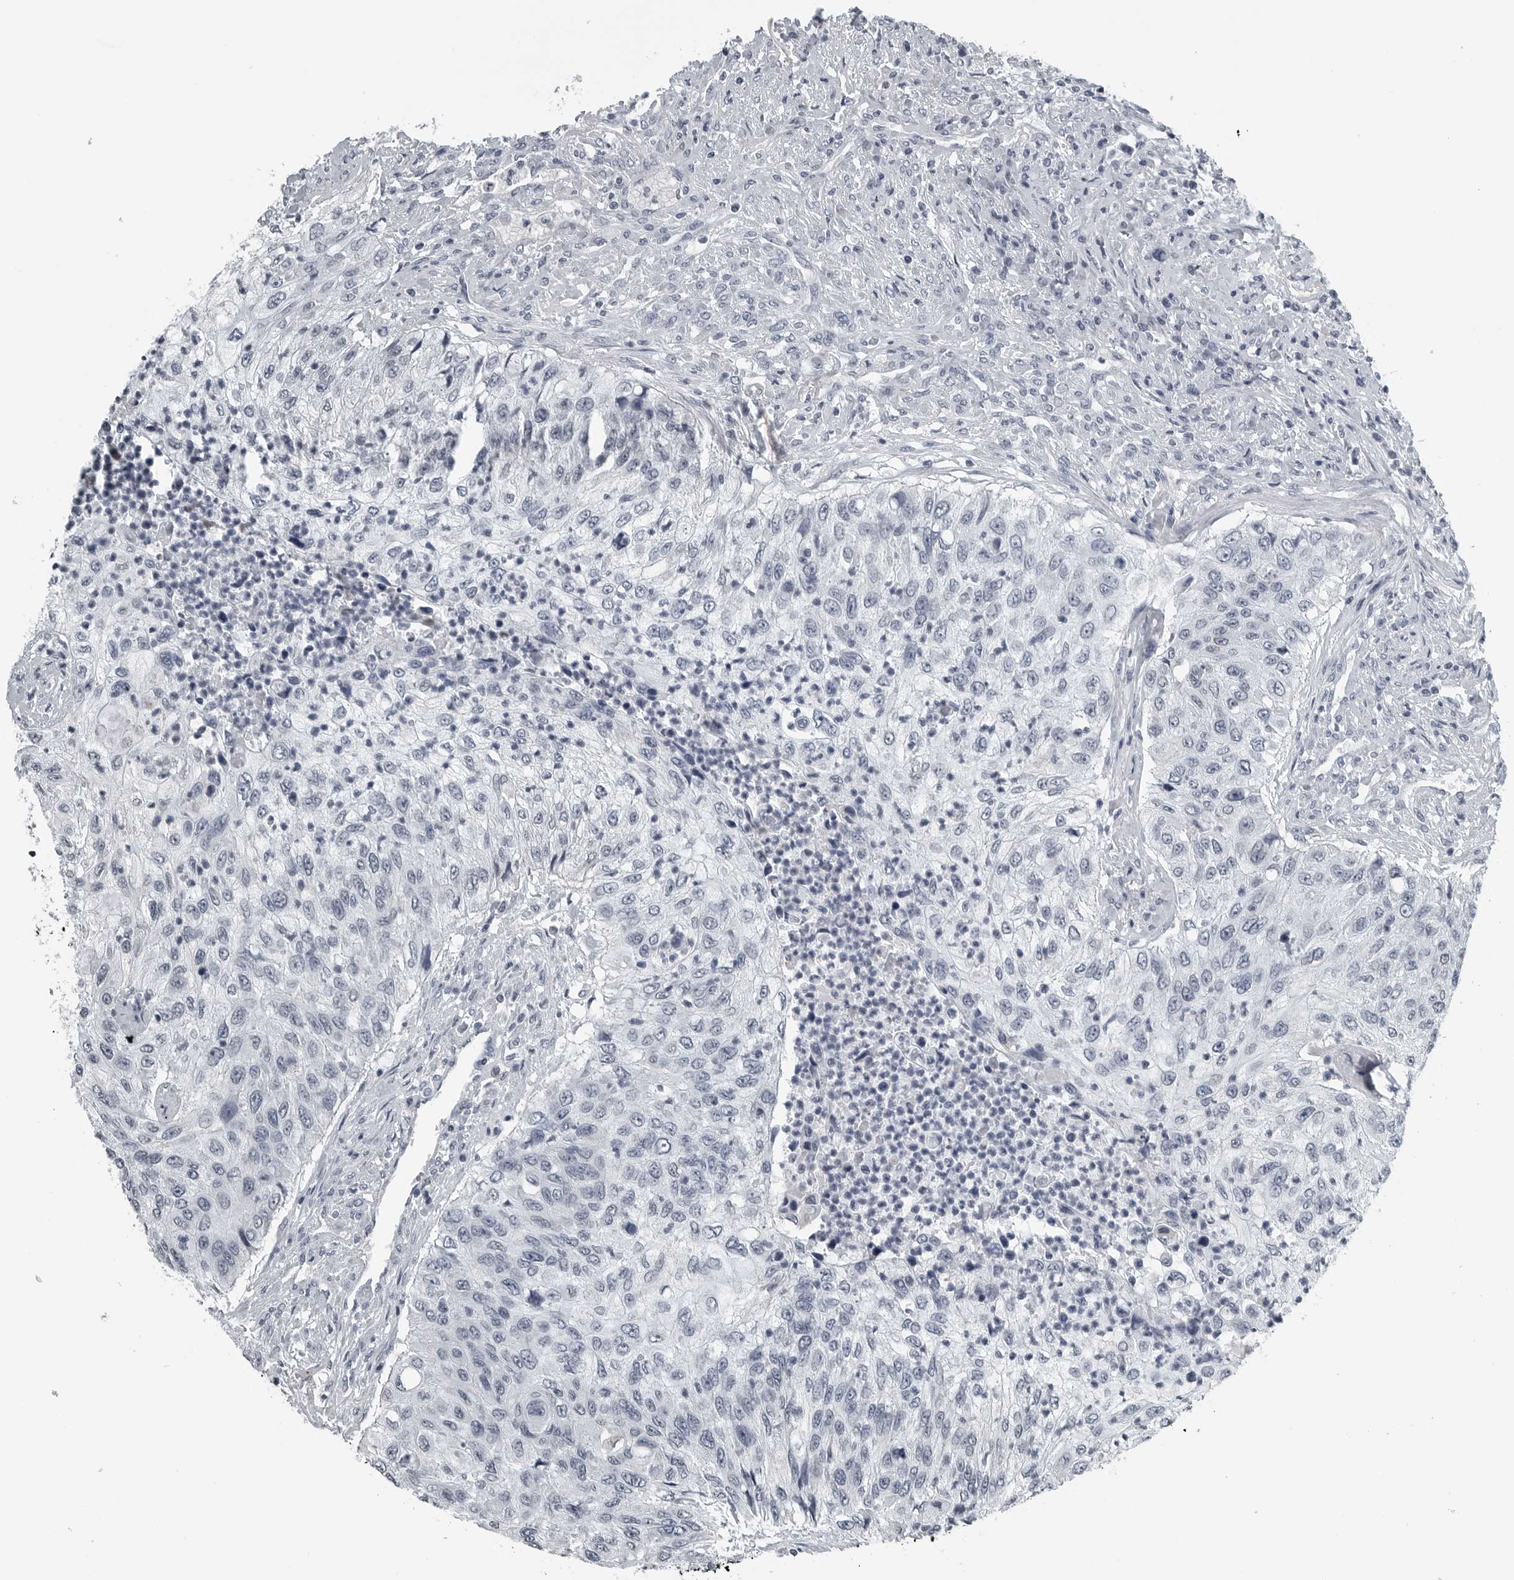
{"staining": {"intensity": "negative", "quantity": "none", "location": "none"}, "tissue": "urothelial cancer", "cell_type": "Tumor cells", "image_type": "cancer", "snomed": [{"axis": "morphology", "description": "Urothelial carcinoma, High grade"}, {"axis": "topography", "description": "Urinary bladder"}], "caption": "DAB immunohistochemical staining of human urothelial carcinoma (high-grade) demonstrates no significant staining in tumor cells. The staining is performed using DAB brown chromogen with nuclei counter-stained in using hematoxylin.", "gene": "SPINK1", "patient": {"sex": "female", "age": 60}}